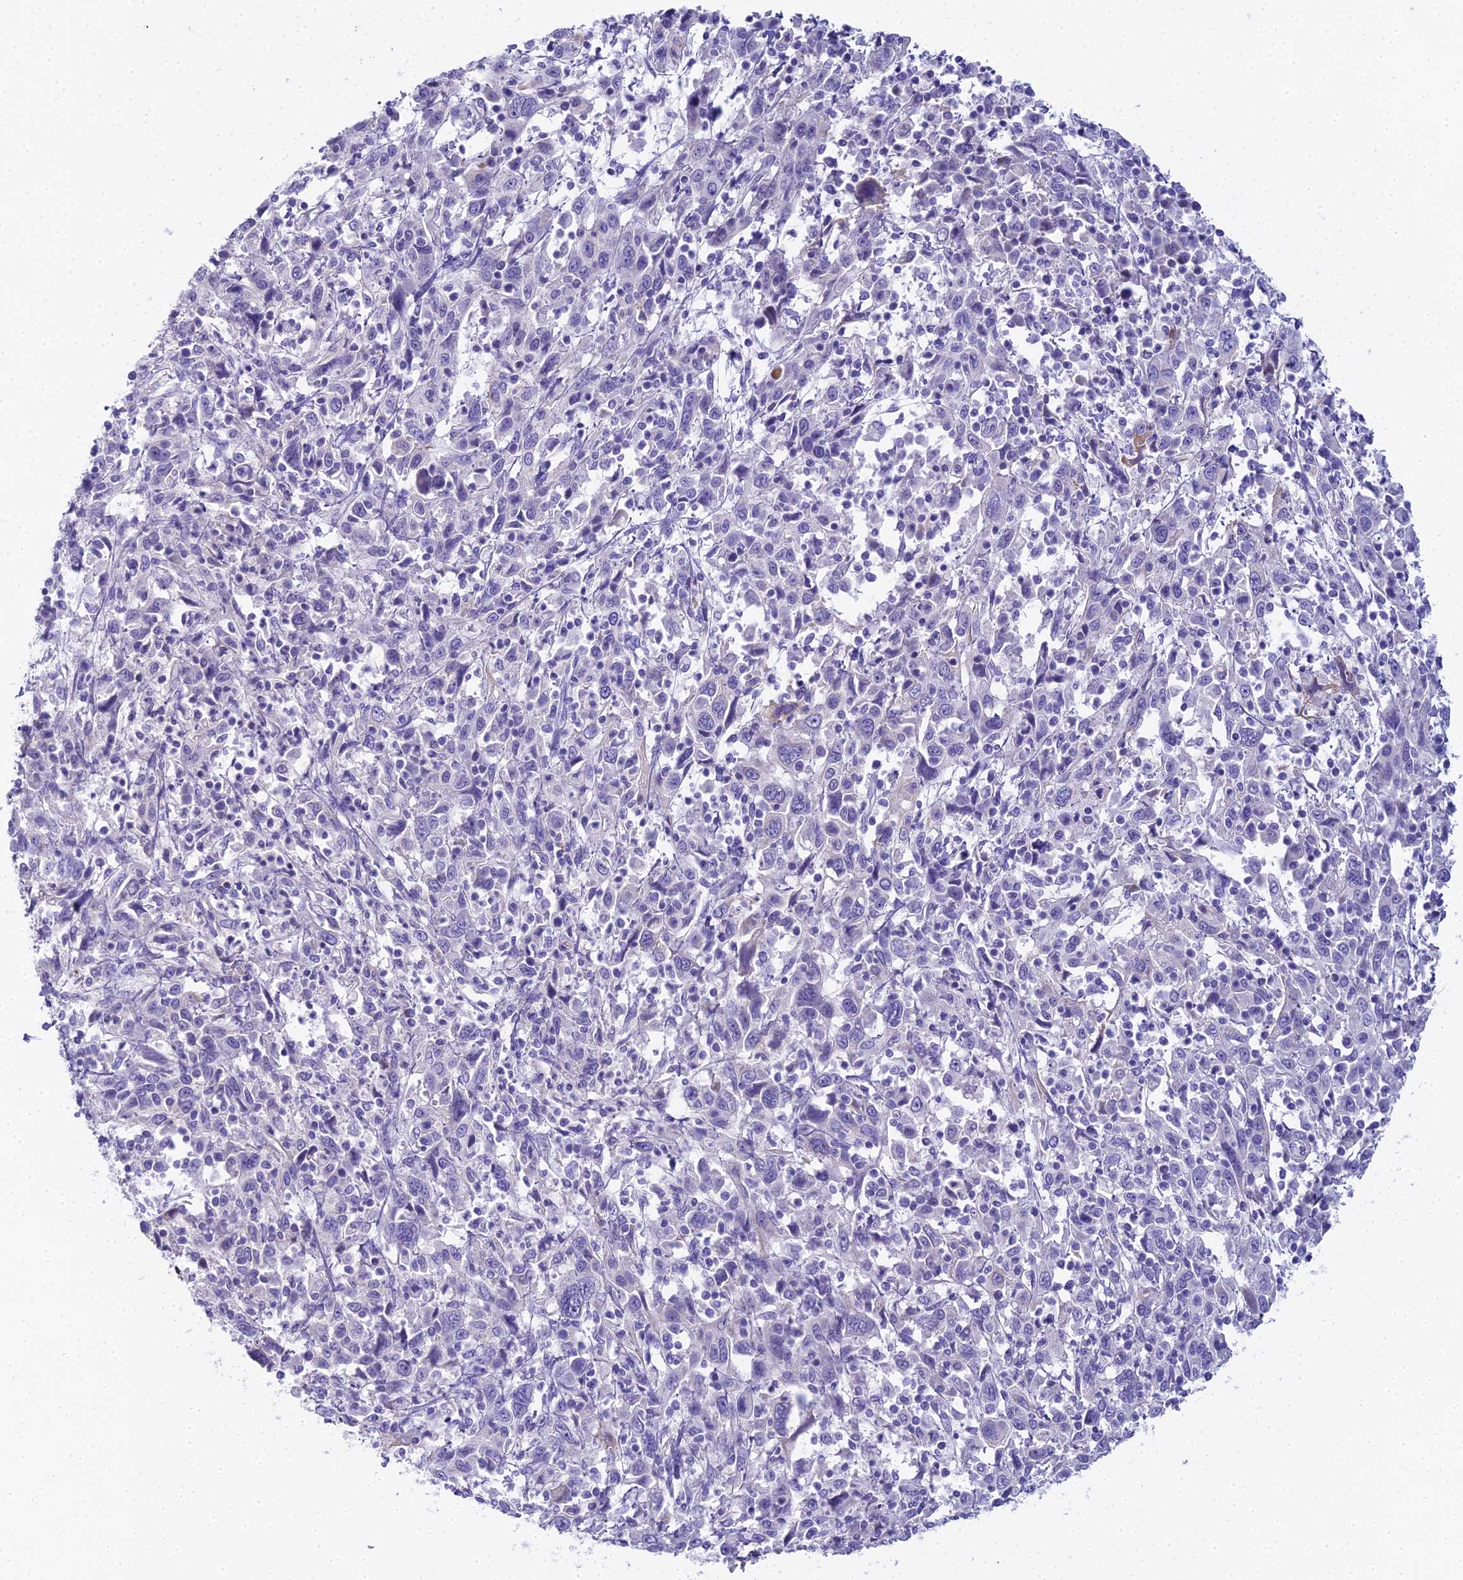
{"staining": {"intensity": "negative", "quantity": "none", "location": "none"}, "tissue": "cervical cancer", "cell_type": "Tumor cells", "image_type": "cancer", "snomed": [{"axis": "morphology", "description": "Squamous cell carcinoma, NOS"}, {"axis": "topography", "description": "Cervix"}], "caption": "Immunohistochemical staining of human squamous cell carcinoma (cervical) displays no significant positivity in tumor cells.", "gene": "UNC80", "patient": {"sex": "female", "age": 46}}